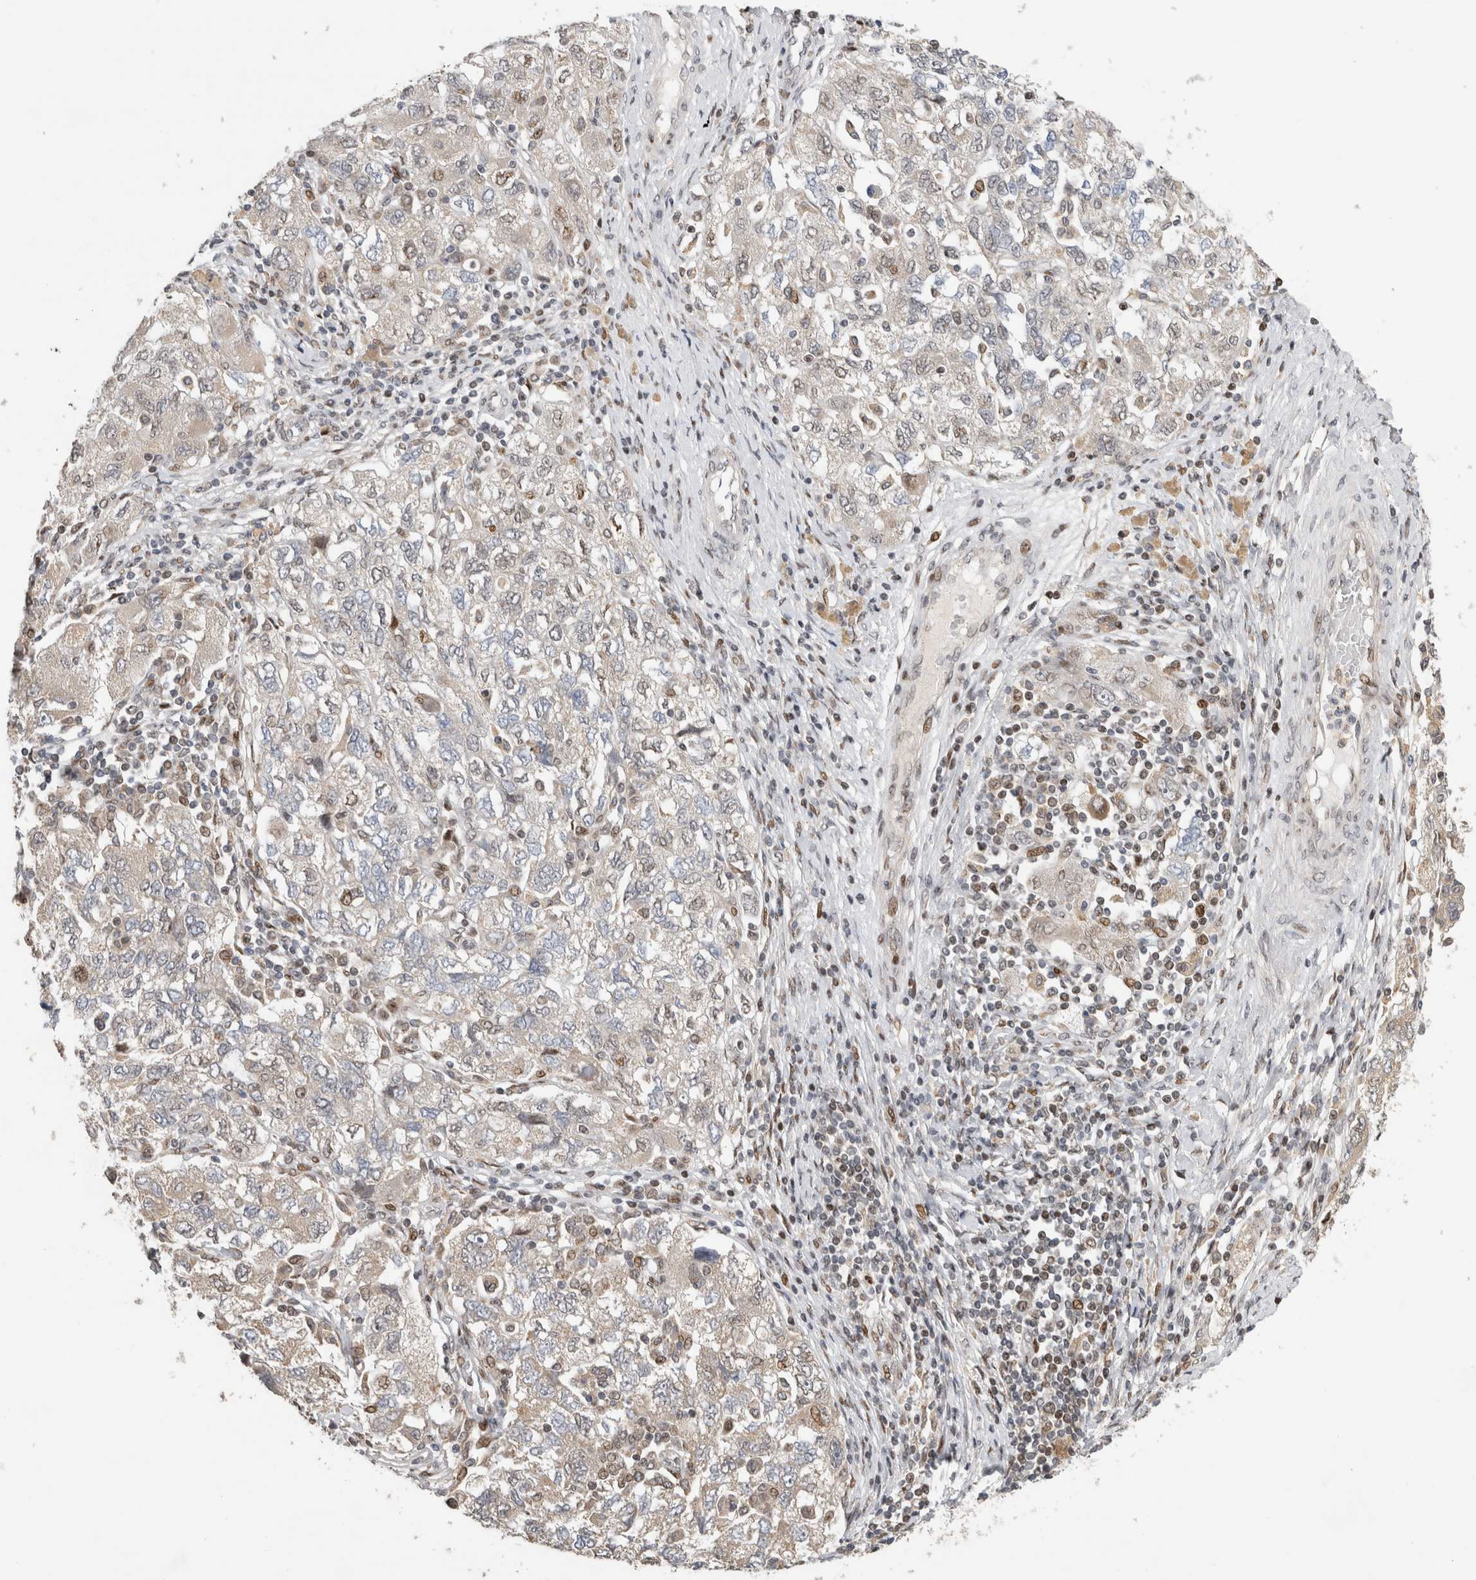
{"staining": {"intensity": "weak", "quantity": "25%-75%", "location": "nuclear"}, "tissue": "ovarian cancer", "cell_type": "Tumor cells", "image_type": "cancer", "snomed": [{"axis": "morphology", "description": "Carcinoma, NOS"}, {"axis": "morphology", "description": "Cystadenocarcinoma, serous, NOS"}, {"axis": "topography", "description": "Ovary"}], "caption": "Ovarian cancer stained with immunohistochemistry exhibits weak nuclear expression in about 25%-75% of tumor cells.", "gene": "C8orf58", "patient": {"sex": "female", "age": 69}}